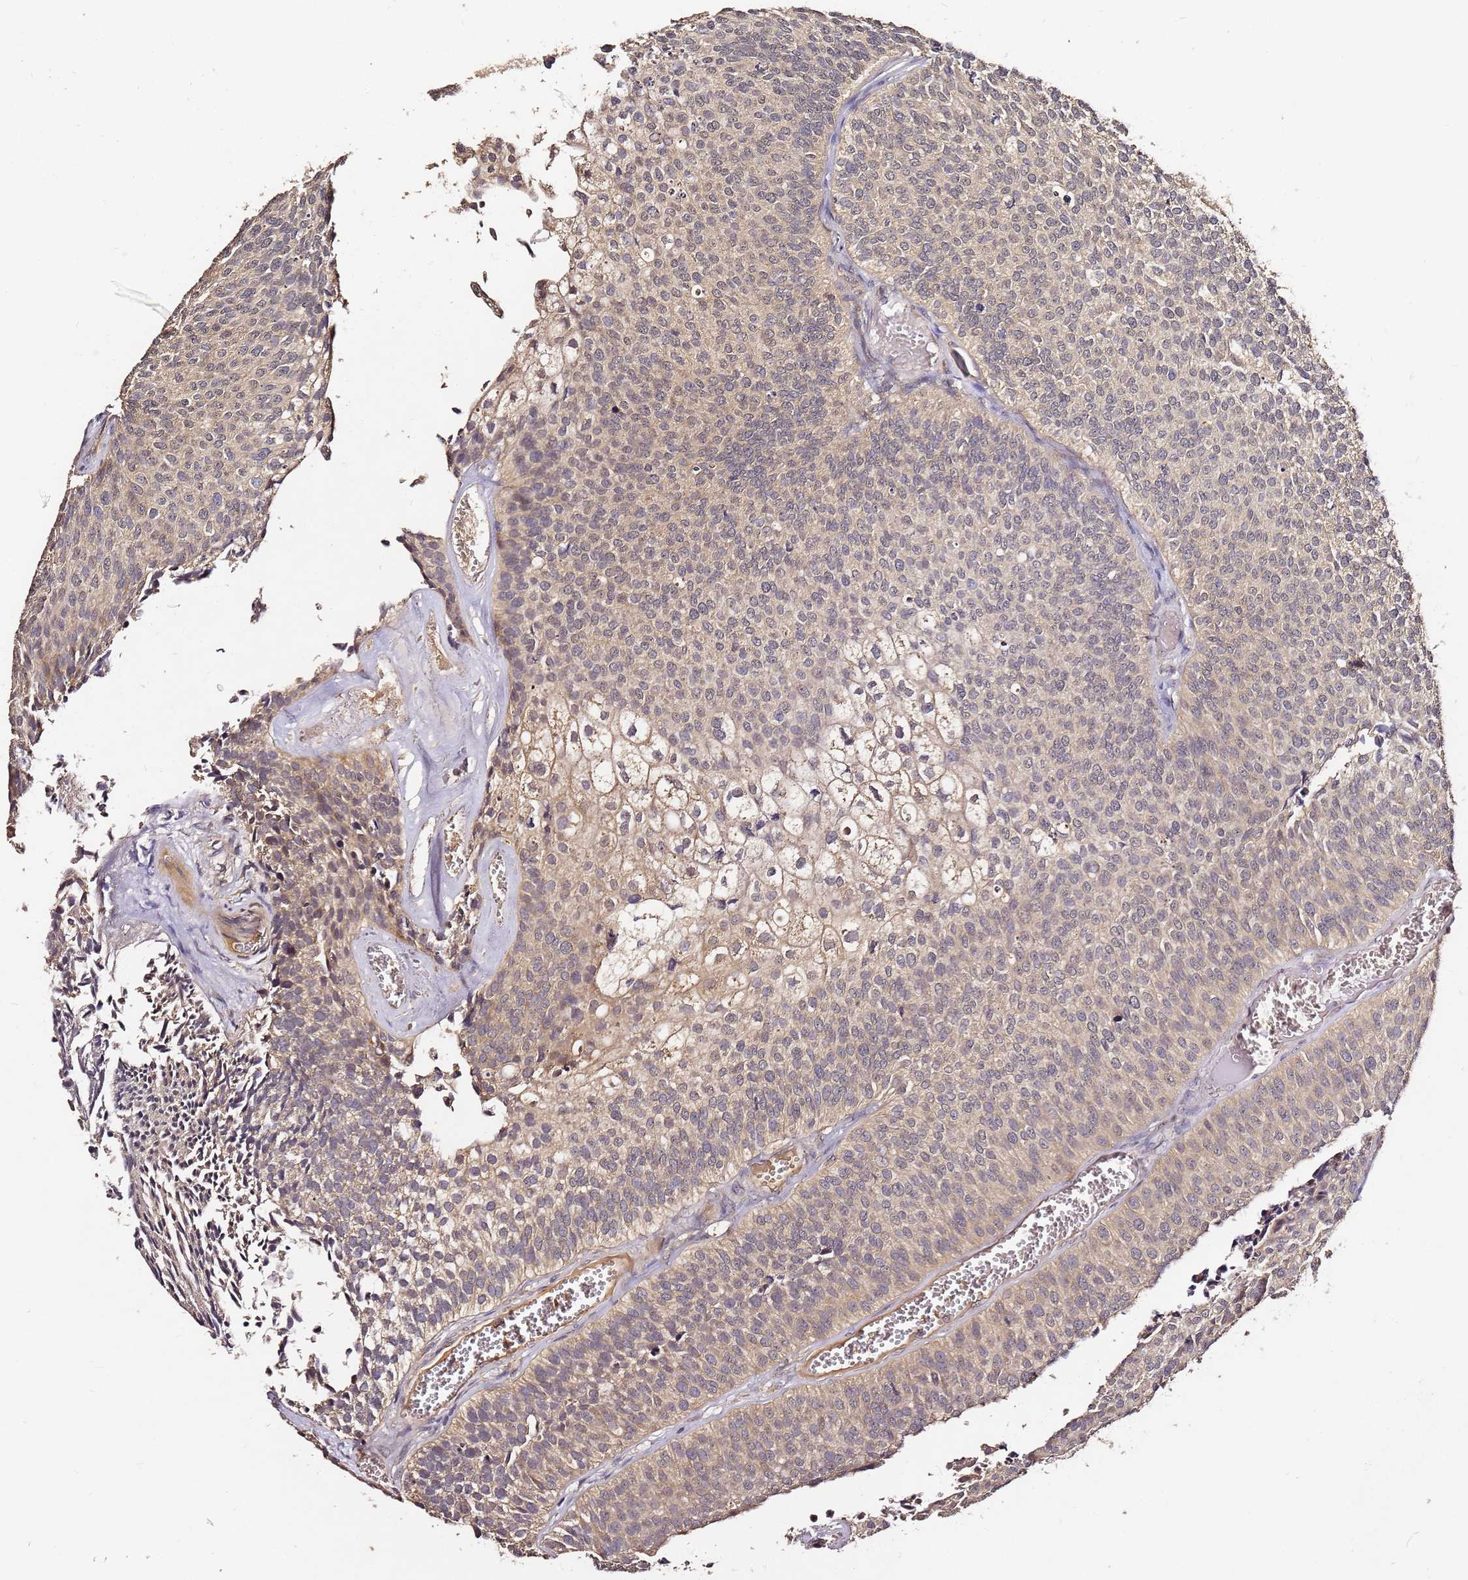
{"staining": {"intensity": "weak", "quantity": "25%-75%", "location": "cytoplasmic/membranous"}, "tissue": "urothelial cancer", "cell_type": "Tumor cells", "image_type": "cancer", "snomed": [{"axis": "morphology", "description": "Urothelial carcinoma, Low grade"}, {"axis": "topography", "description": "Urinary bladder"}], "caption": "Immunohistochemistry (IHC) of low-grade urothelial carcinoma displays low levels of weak cytoplasmic/membranous positivity in about 25%-75% of tumor cells.", "gene": "C6orf136", "patient": {"sex": "male", "age": 84}}